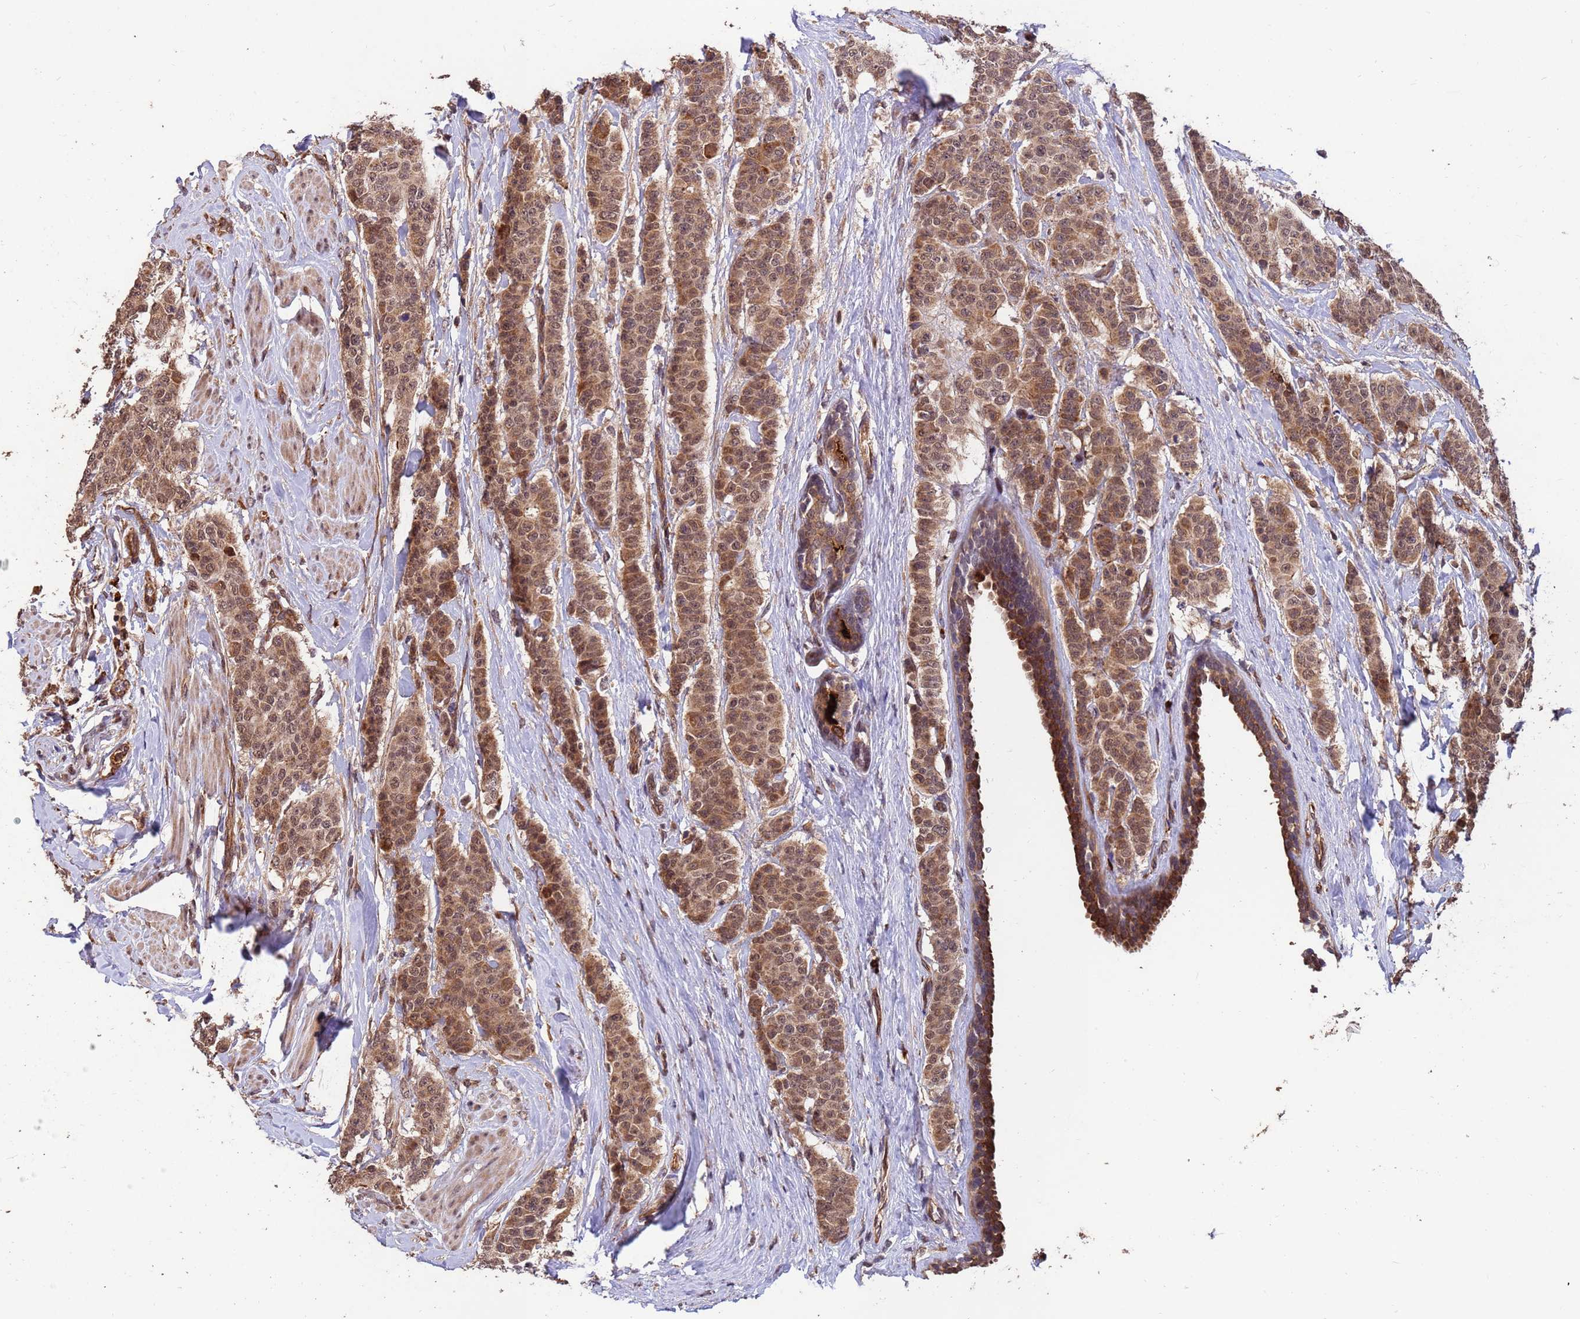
{"staining": {"intensity": "moderate", "quantity": ">75%", "location": "cytoplasmic/membranous,nuclear"}, "tissue": "breast cancer", "cell_type": "Tumor cells", "image_type": "cancer", "snomed": [{"axis": "morphology", "description": "Duct carcinoma"}, {"axis": "topography", "description": "Breast"}], "caption": "Invasive ductal carcinoma (breast) stained for a protein (brown) demonstrates moderate cytoplasmic/membranous and nuclear positive positivity in approximately >75% of tumor cells.", "gene": "ZNF619", "patient": {"sex": "female", "age": 40}}